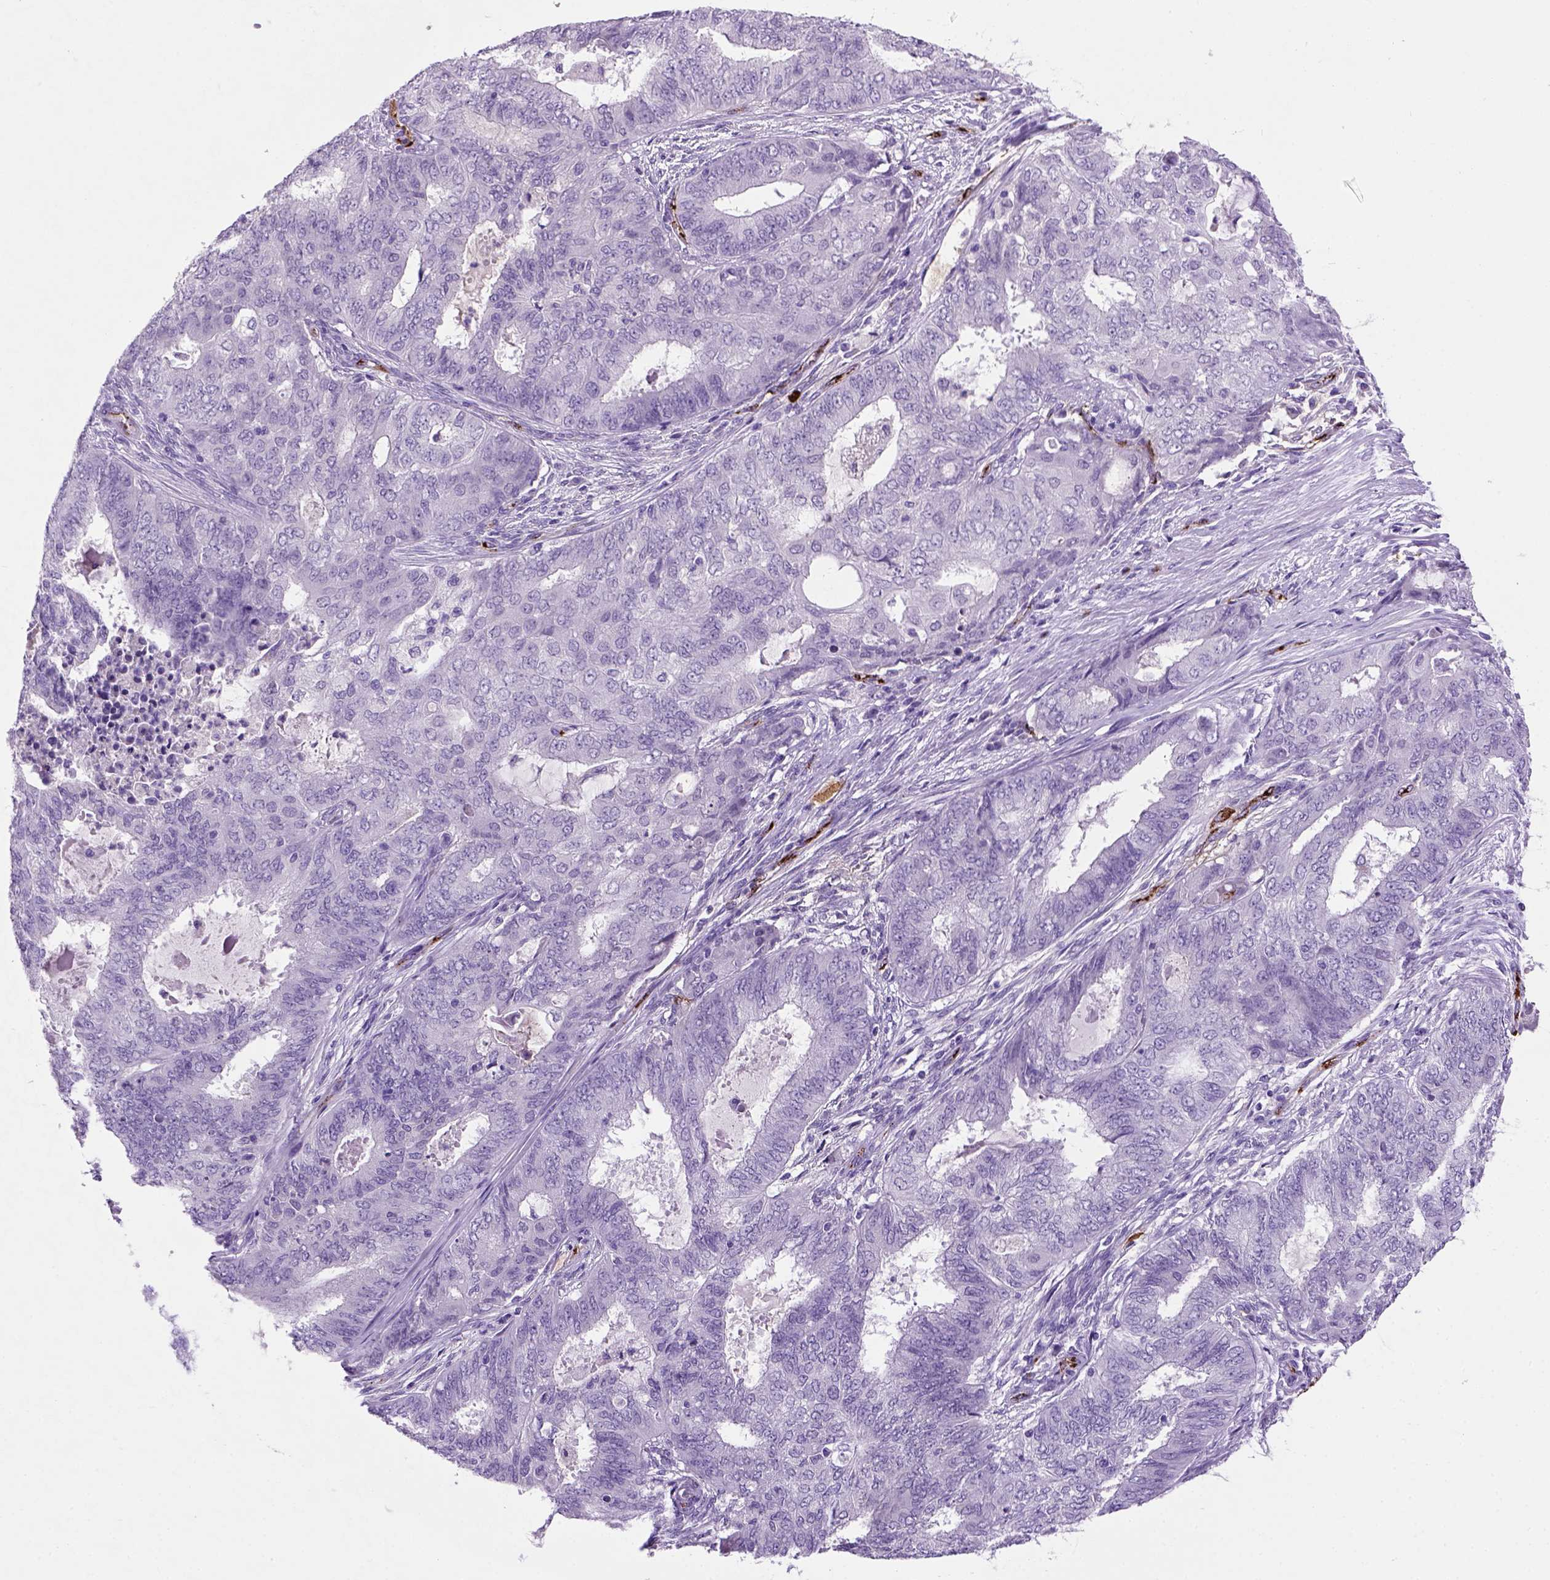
{"staining": {"intensity": "negative", "quantity": "none", "location": "none"}, "tissue": "endometrial cancer", "cell_type": "Tumor cells", "image_type": "cancer", "snomed": [{"axis": "morphology", "description": "Adenocarcinoma, NOS"}, {"axis": "topography", "description": "Endometrium"}], "caption": "This photomicrograph is of adenocarcinoma (endometrial) stained with immunohistochemistry to label a protein in brown with the nuclei are counter-stained blue. There is no positivity in tumor cells.", "gene": "VWF", "patient": {"sex": "female", "age": 62}}